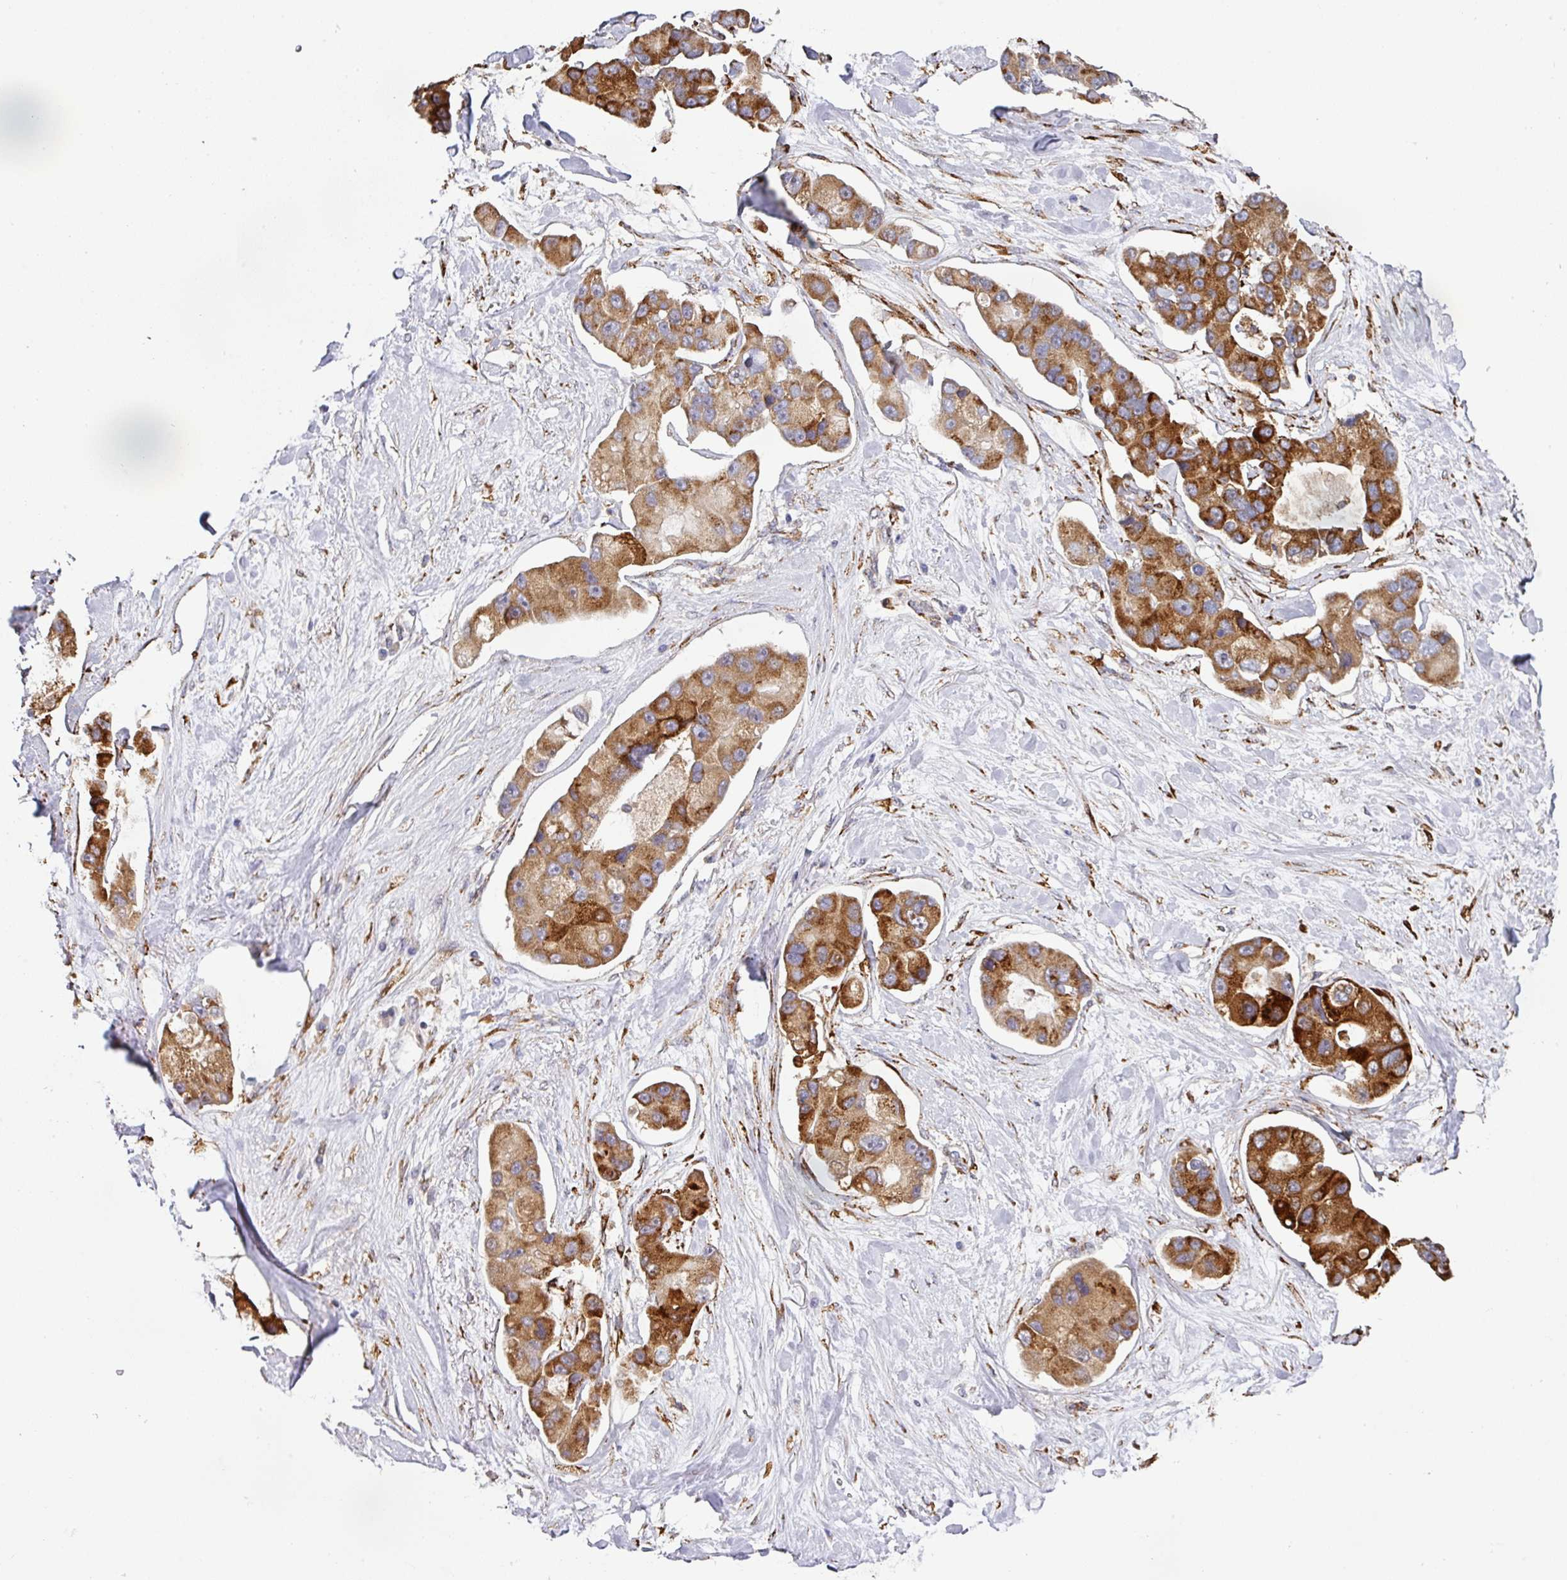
{"staining": {"intensity": "strong", "quantity": ">75%", "location": "cytoplasmic/membranous"}, "tissue": "lung cancer", "cell_type": "Tumor cells", "image_type": "cancer", "snomed": [{"axis": "morphology", "description": "Adenocarcinoma, NOS"}, {"axis": "topography", "description": "Lung"}], "caption": "Lung adenocarcinoma stained with a protein marker demonstrates strong staining in tumor cells.", "gene": "ZNF268", "patient": {"sex": "female", "age": 54}}